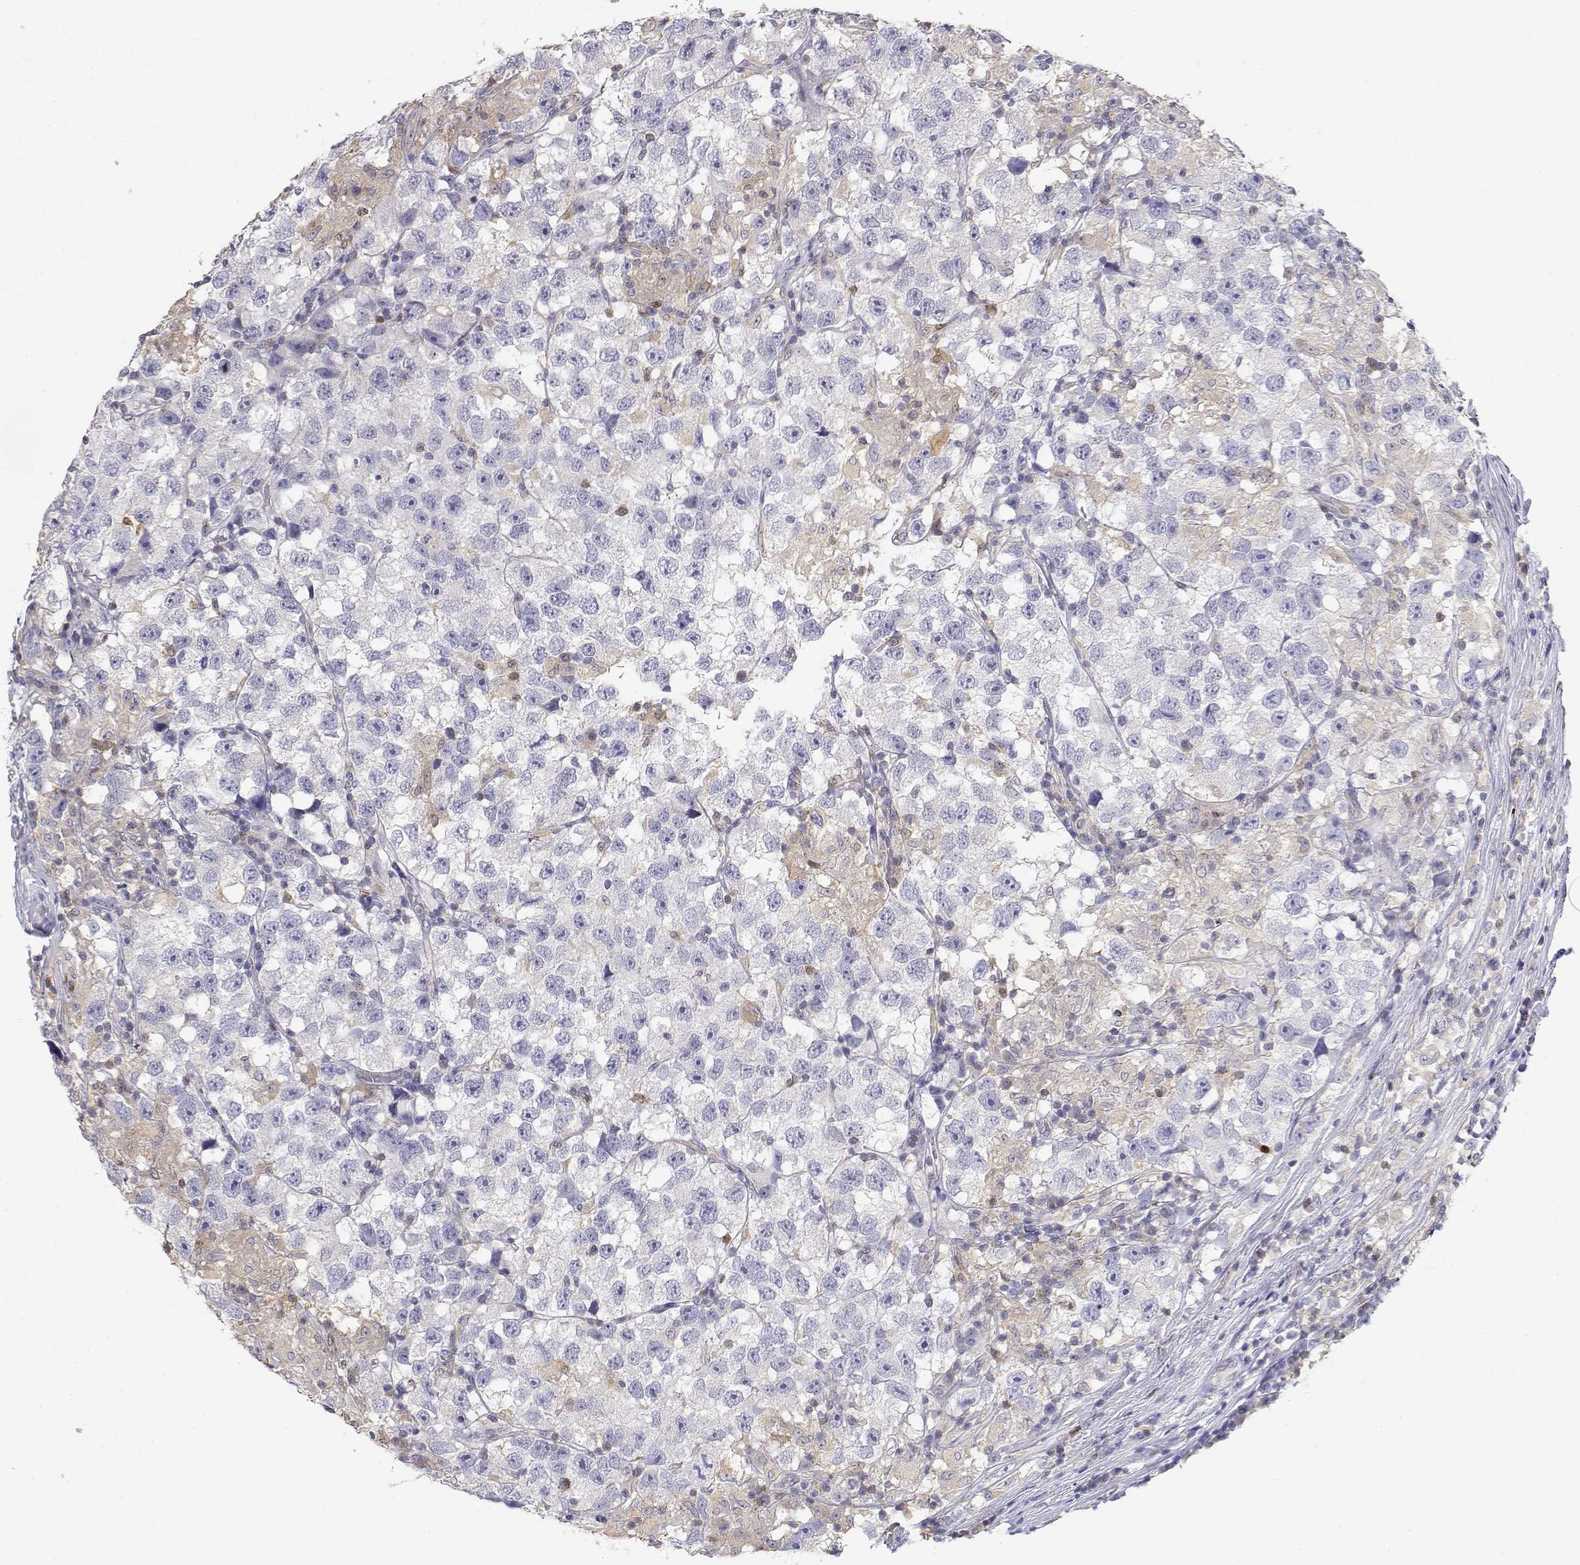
{"staining": {"intensity": "negative", "quantity": "none", "location": "none"}, "tissue": "testis cancer", "cell_type": "Tumor cells", "image_type": "cancer", "snomed": [{"axis": "morphology", "description": "Seminoma, NOS"}, {"axis": "topography", "description": "Testis"}], "caption": "Immunohistochemical staining of seminoma (testis) exhibits no significant positivity in tumor cells.", "gene": "ADA", "patient": {"sex": "male", "age": 26}}